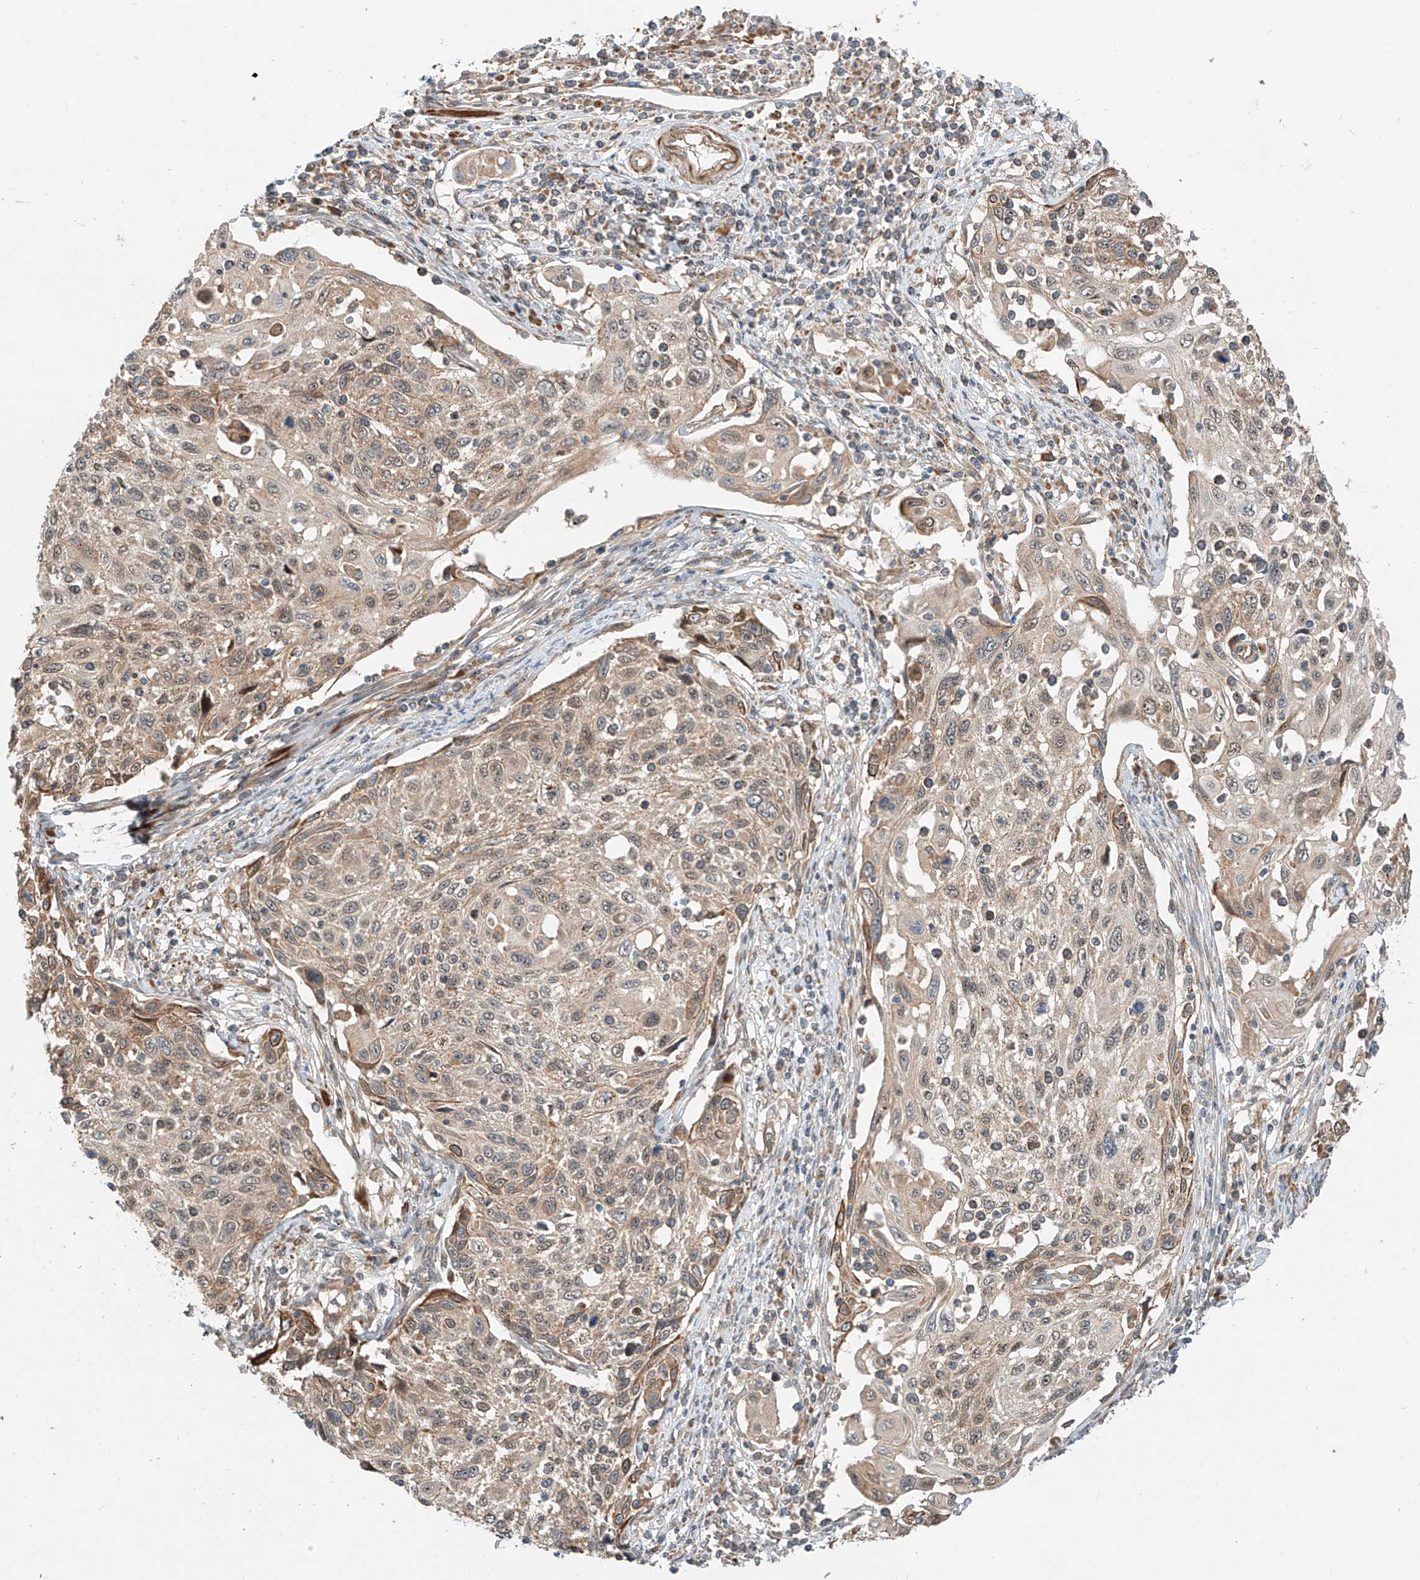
{"staining": {"intensity": "weak", "quantity": "25%-75%", "location": "cytoplasmic/membranous"}, "tissue": "cervical cancer", "cell_type": "Tumor cells", "image_type": "cancer", "snomed": [{"axis": "morphology", "description": "Squamous cell carcinoma, NOS"}, {"axis": "topography", "description": "Cervix"}], "caption": "An immunohistochemistry histopathology image of neoplastic tissue is shown. Protein staining in brown highlights weak cytoplasmic/membranous positivity in cervical squamous cell carcinoma within tumor cells.", "gene": "CPAMD8", "patient": {"sex": "female", "age": 70}}